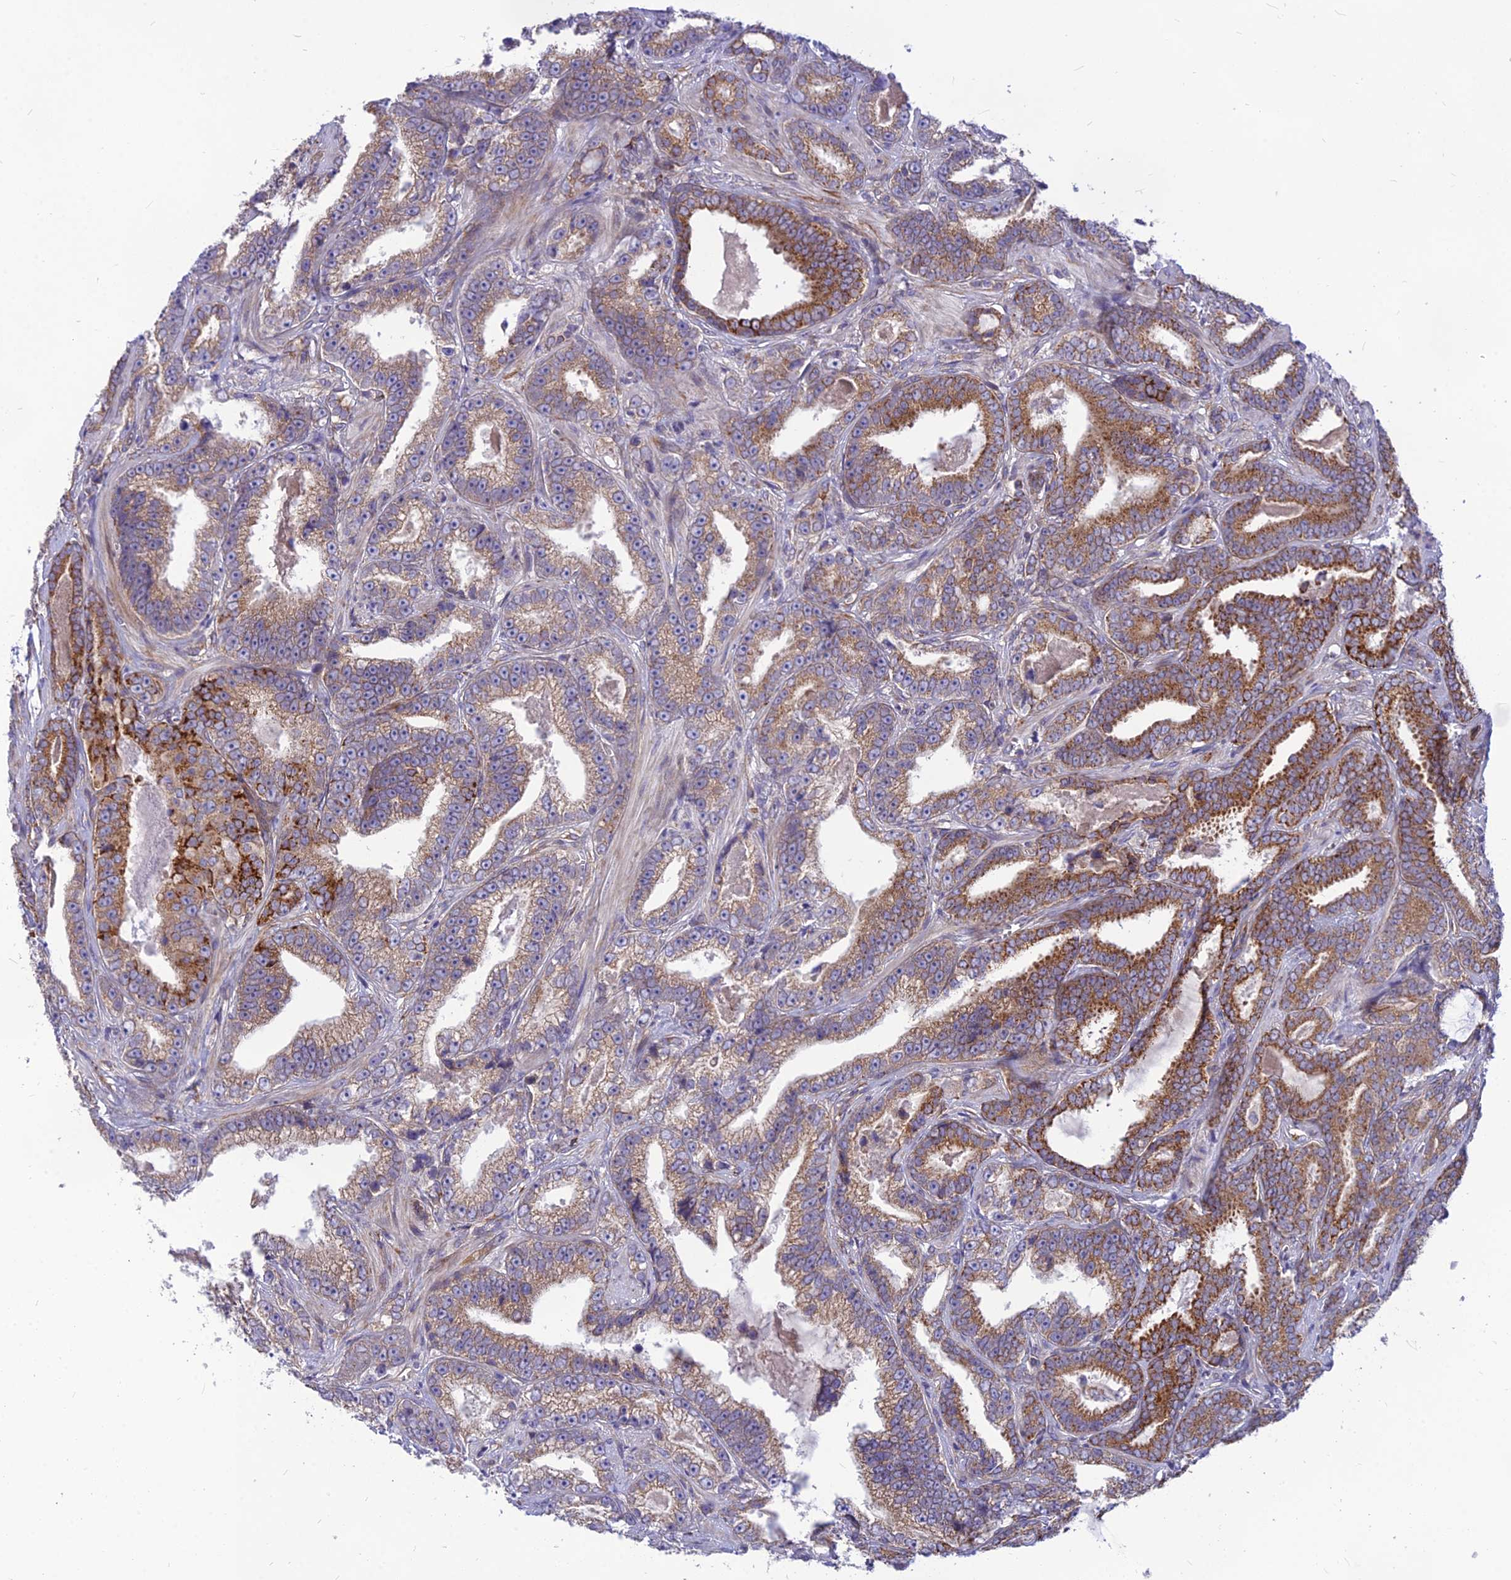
{"staining": {"intensity": "strong", "quantity": "25%-75%", "location": "cytoplasmic/membranous"}, "tissue": "prostate cancer", "cell_type": "Tumor cells", "image_type": "cancer", "snomed": [{"axis": "morphology", "description": "Adenocarcinoma, High grade"}, {"axis": "topography", "description": "Prostate and seminal vesicle, NOS"}], "caption": "Protein staining demonstrates strong cytoplasmic/membranous positivity in approximately 25%-75% of tumor cells in prostate cancer. Immunohistochemistry (ihc) stains the protein in brown and the nuclei are stained blue.", "gene": "PTCD2", "patient": {"sex": "male", "age": 67}}